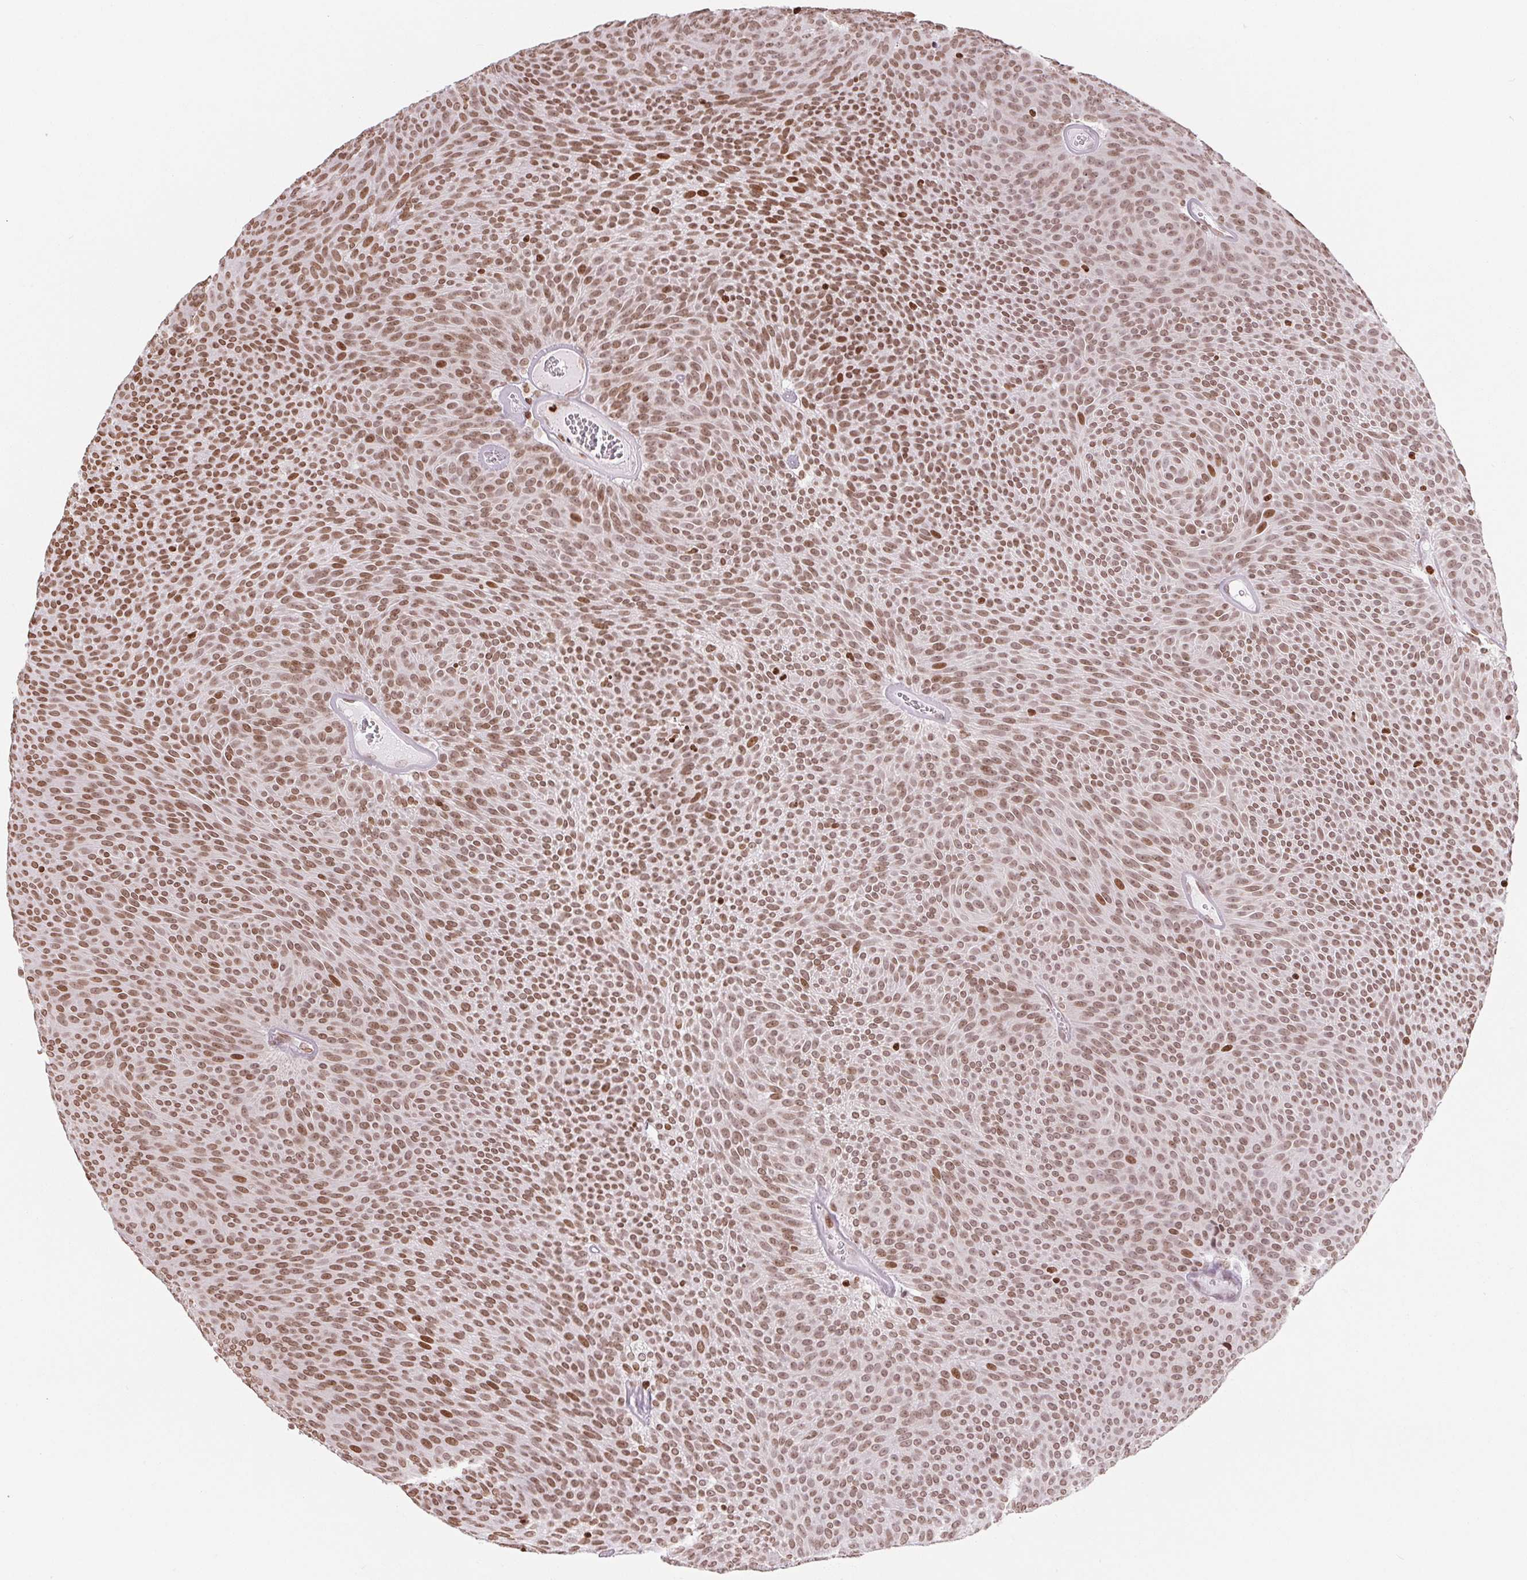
{"staining": {"intensity": "moderate", "quantity": ">75%", "location": "nuclear"}, "tissue": "urothelial cancer", "cell_type": "Tumor cells", "image_type": "cancer", "snomed": [{"axis": "morphology", "description": "Urothelial carcinoma, Low grade"}, {"axis": "topography", "description": "Urinary bladder"}], "caption": "Protein staining reveals moderate nuclear staining in approximately >75% of tumor cells in urothelial carcinoma (low-grade).", "gene": "SMIM12", "patient": {"sex": "male", "age": 77}}